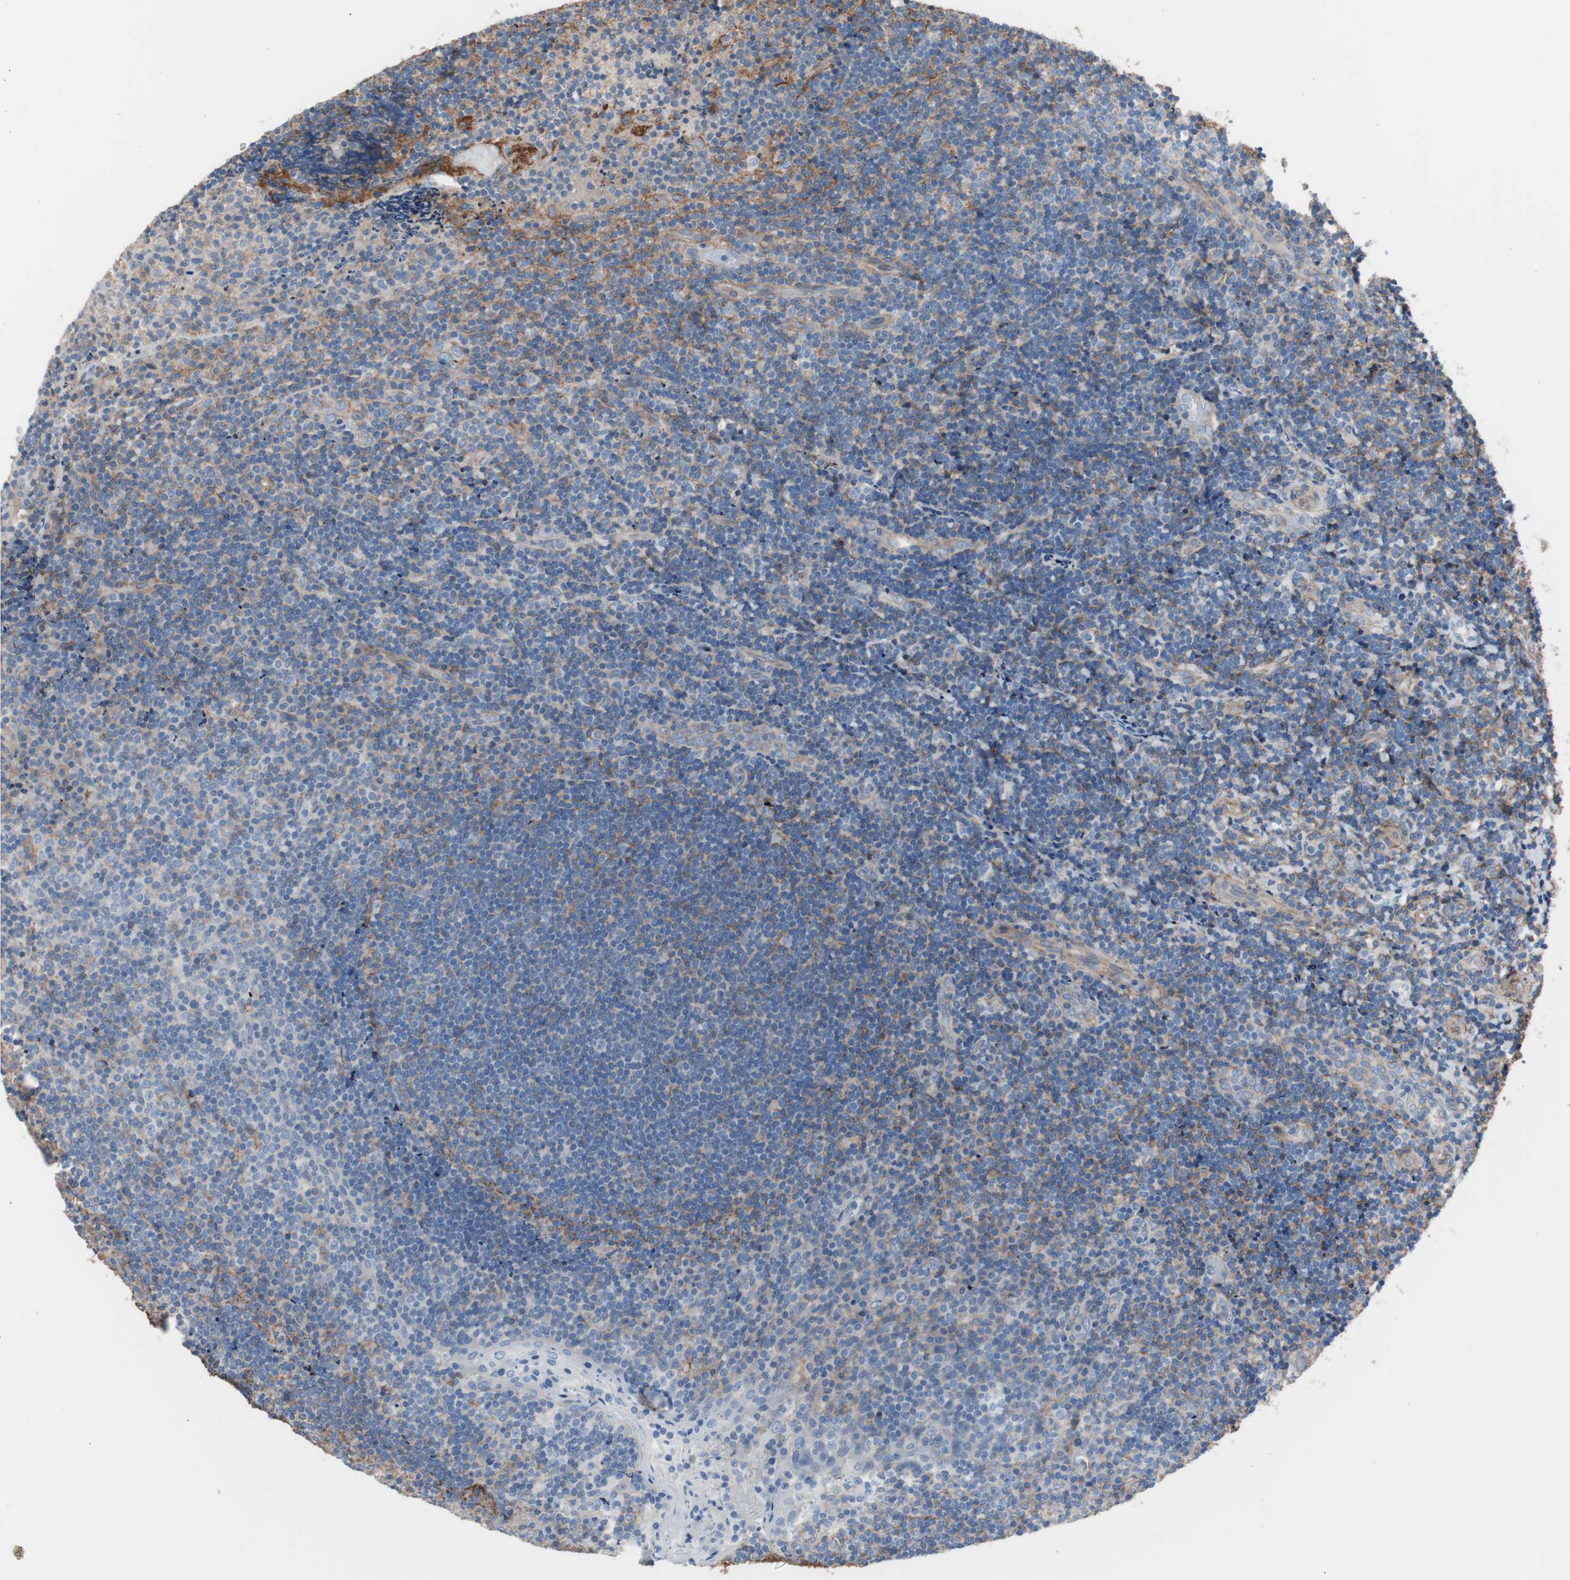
{"staining": {"intensity": "moderate", "quantity": "<25%", "location": "cytoplasmic/membranous"}, "tissue": "lymphoma", "cell_type": "Tumor cells", "image_type": "cancer", "snomed": [{"axis": "morphology", "description": "Malignant lymphoma, non-Hodgkin's type, High grade"}, {"axis": "topography", "description": "Tonsil"}], "caption": "Protein staining by immunohistochemistry demonstrates moderate cytoplasmic/membranous expression in about <25% of tumor cells in malignant lymphoma, non-Hodgkin's type (high-grade). (Stains: DAB (3,3'-diaminobenzidine) in brown, nuclei in blue, Microscopy: brightfield microscopy at high magnification).", "gene": "CD81", "patient": {"sex": "female", "age": 36}}